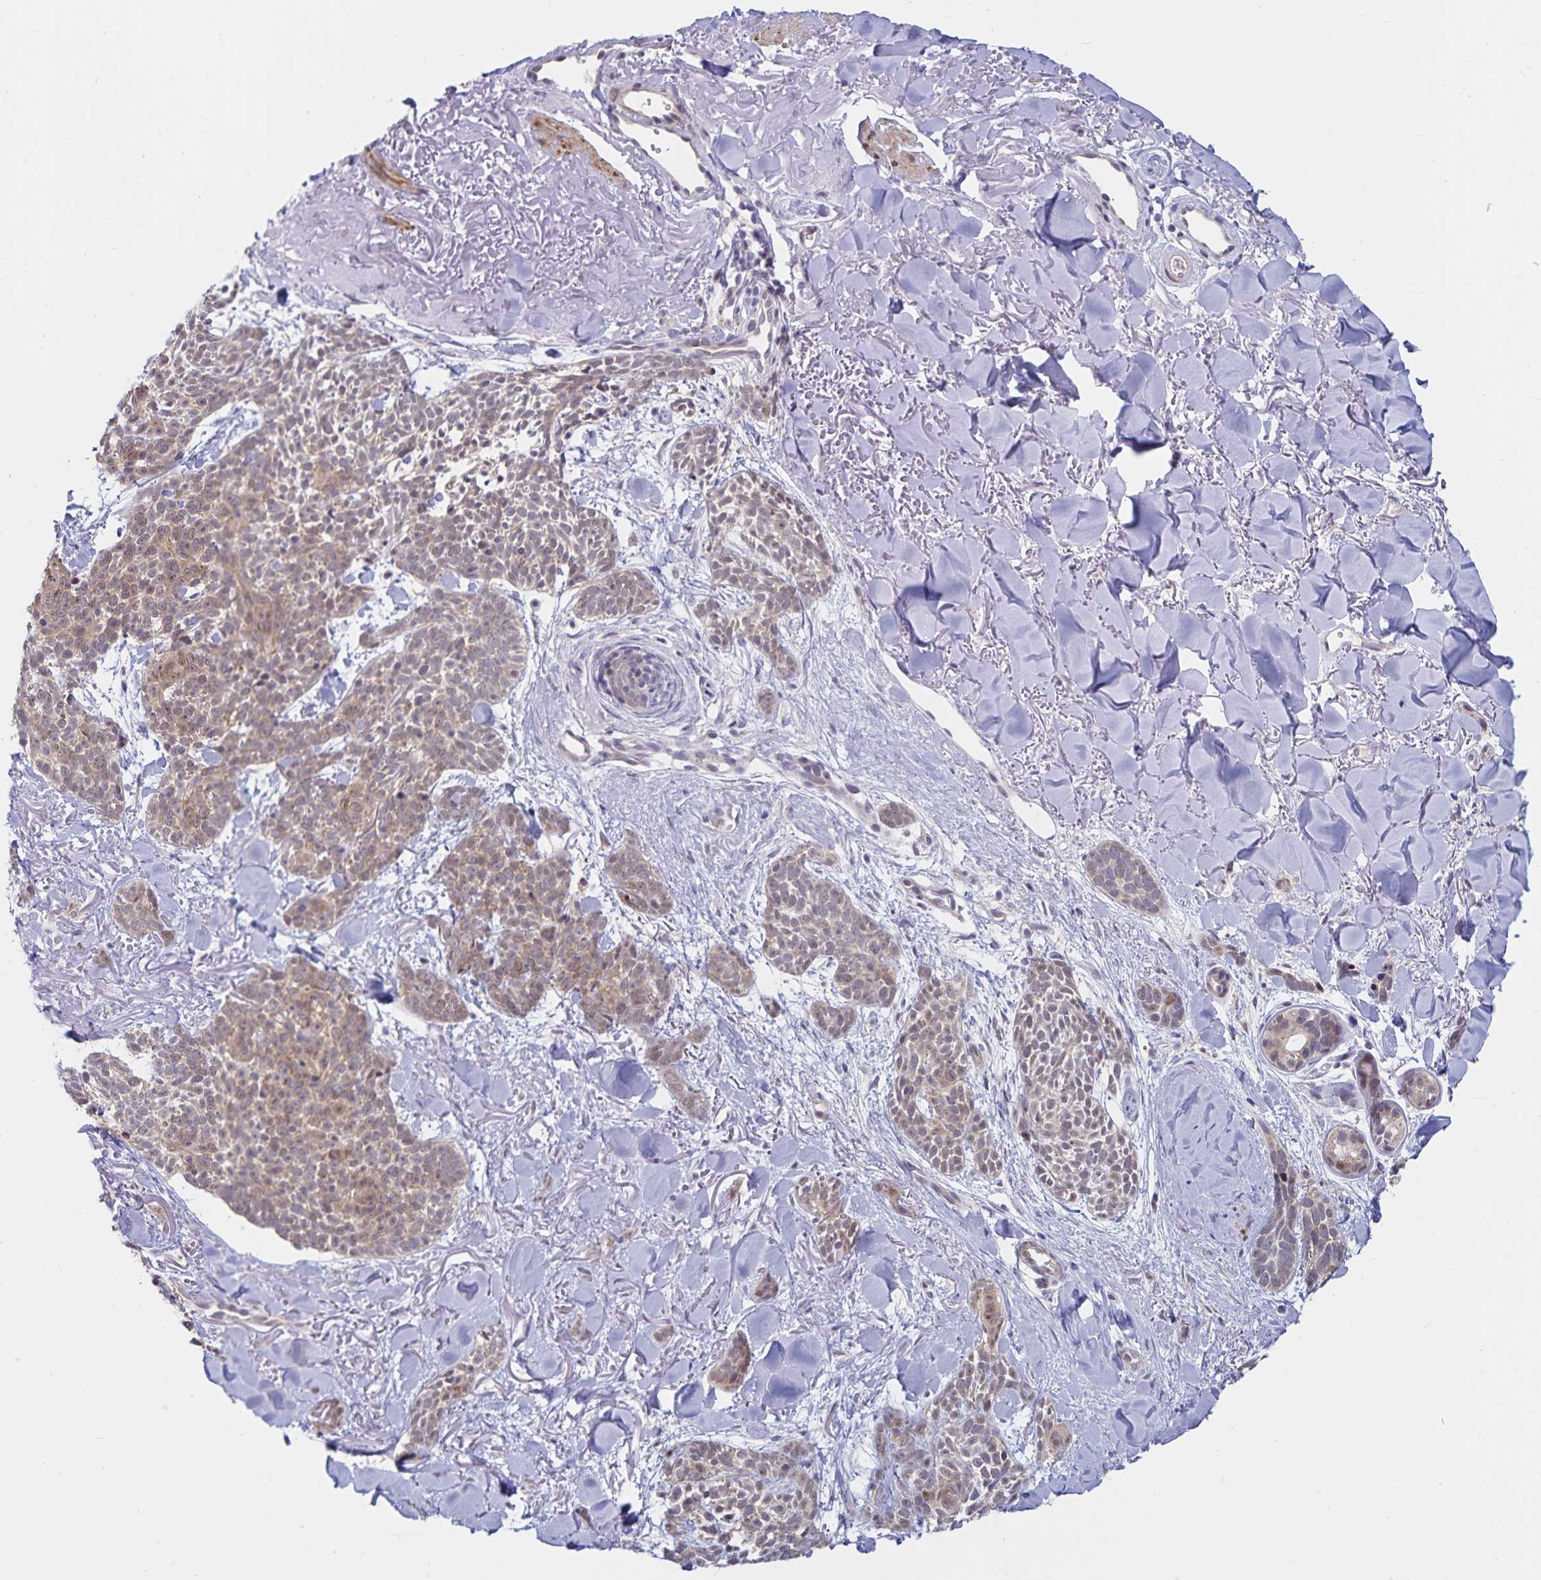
{"staining": {"intensity": "weak", "quantity": ">75%", "location": "cytoplasmic/membranous"}, "tissue": "skin cancer", "cell_type": "Tumor cells", "image_type": "cancer", "snomed": [{"axis": "morphology", "description": "Basal cell carcinoma"}, {"axis": "morphology", "description": "BCC, high aggressive"}, {"axis": "topography", "description": "Skin"}], "caption": "Weak cytoplasmic/membranous expression is seen in about >75% of tumor cells in skin bcc,  high aggressive. The staining was performed using DAB (3,3'-diaminobenzidine), with brown indicating positive protein expression. Nuclei are stained blue with hematoxylin.", "gene": "ATP2A2", "patient": {"sex": "female", "age": 86}}